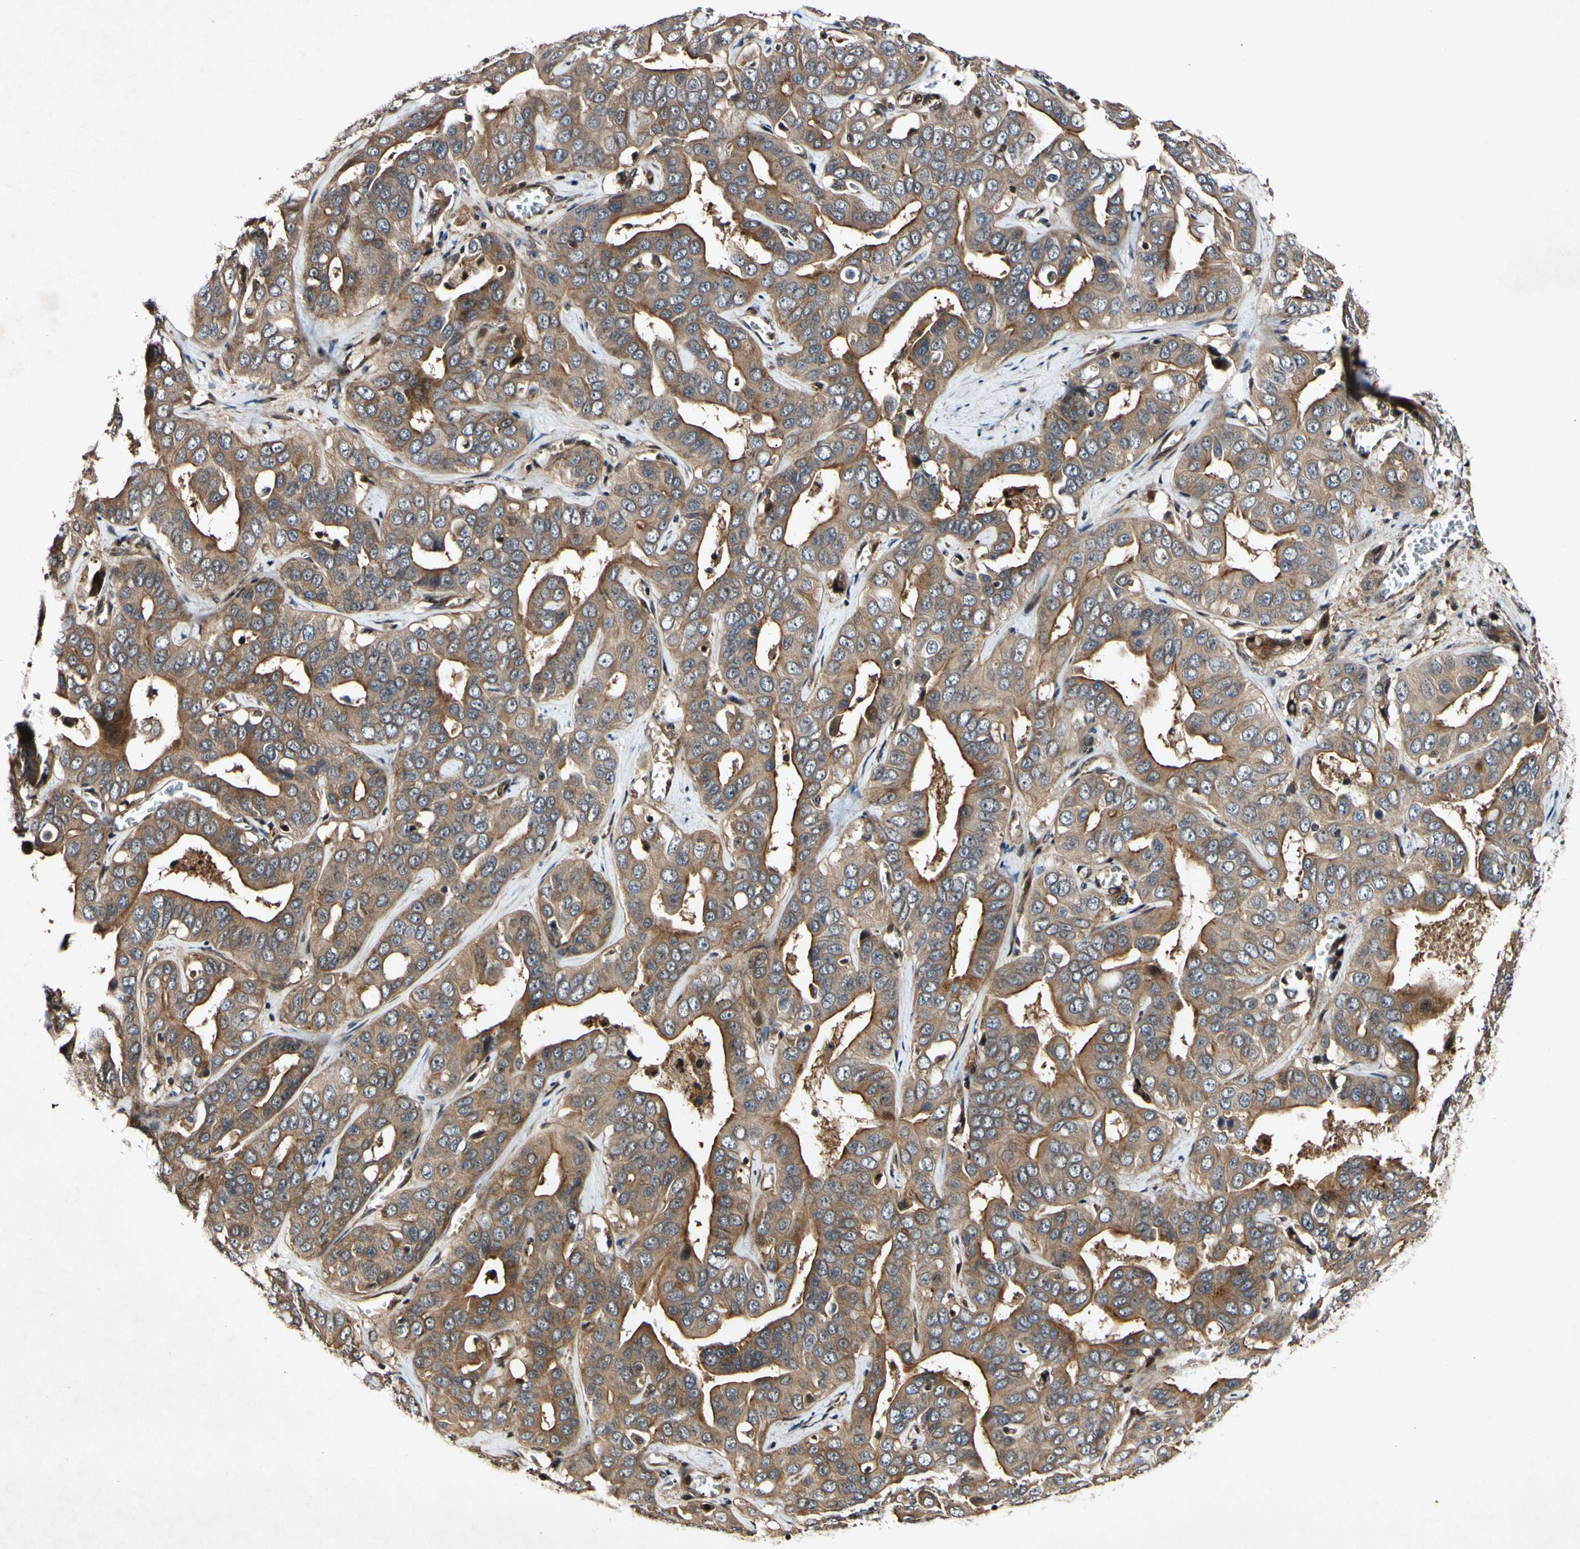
{"staining": {"intensity": "moderate", "quantity": ">75%", "location": "cytoplasmic/membranous"}, "tissue": "liver cancer", "cell_type": "Tumor cells", "image_type": "cancer", "snomed": [{"axis": "morphology", "description": "Cholangiocarcinoma"}, {"axis": "topography", "description": "Liver"}], "caption": "Immunohistochemical staining of human liver cholangiocarcinoma reveals medium levels of moderate cytoplasmic/membranous expression in approximately >75% of tumor cells. (Stains: DAB (3,3'-diaminobenzidine) in brown, nuclei in blue, Microscopy: brightfield microscopy at high magnification).", "gene": "CSNK1E", "patient": {"sex": "female", "age": 52}}